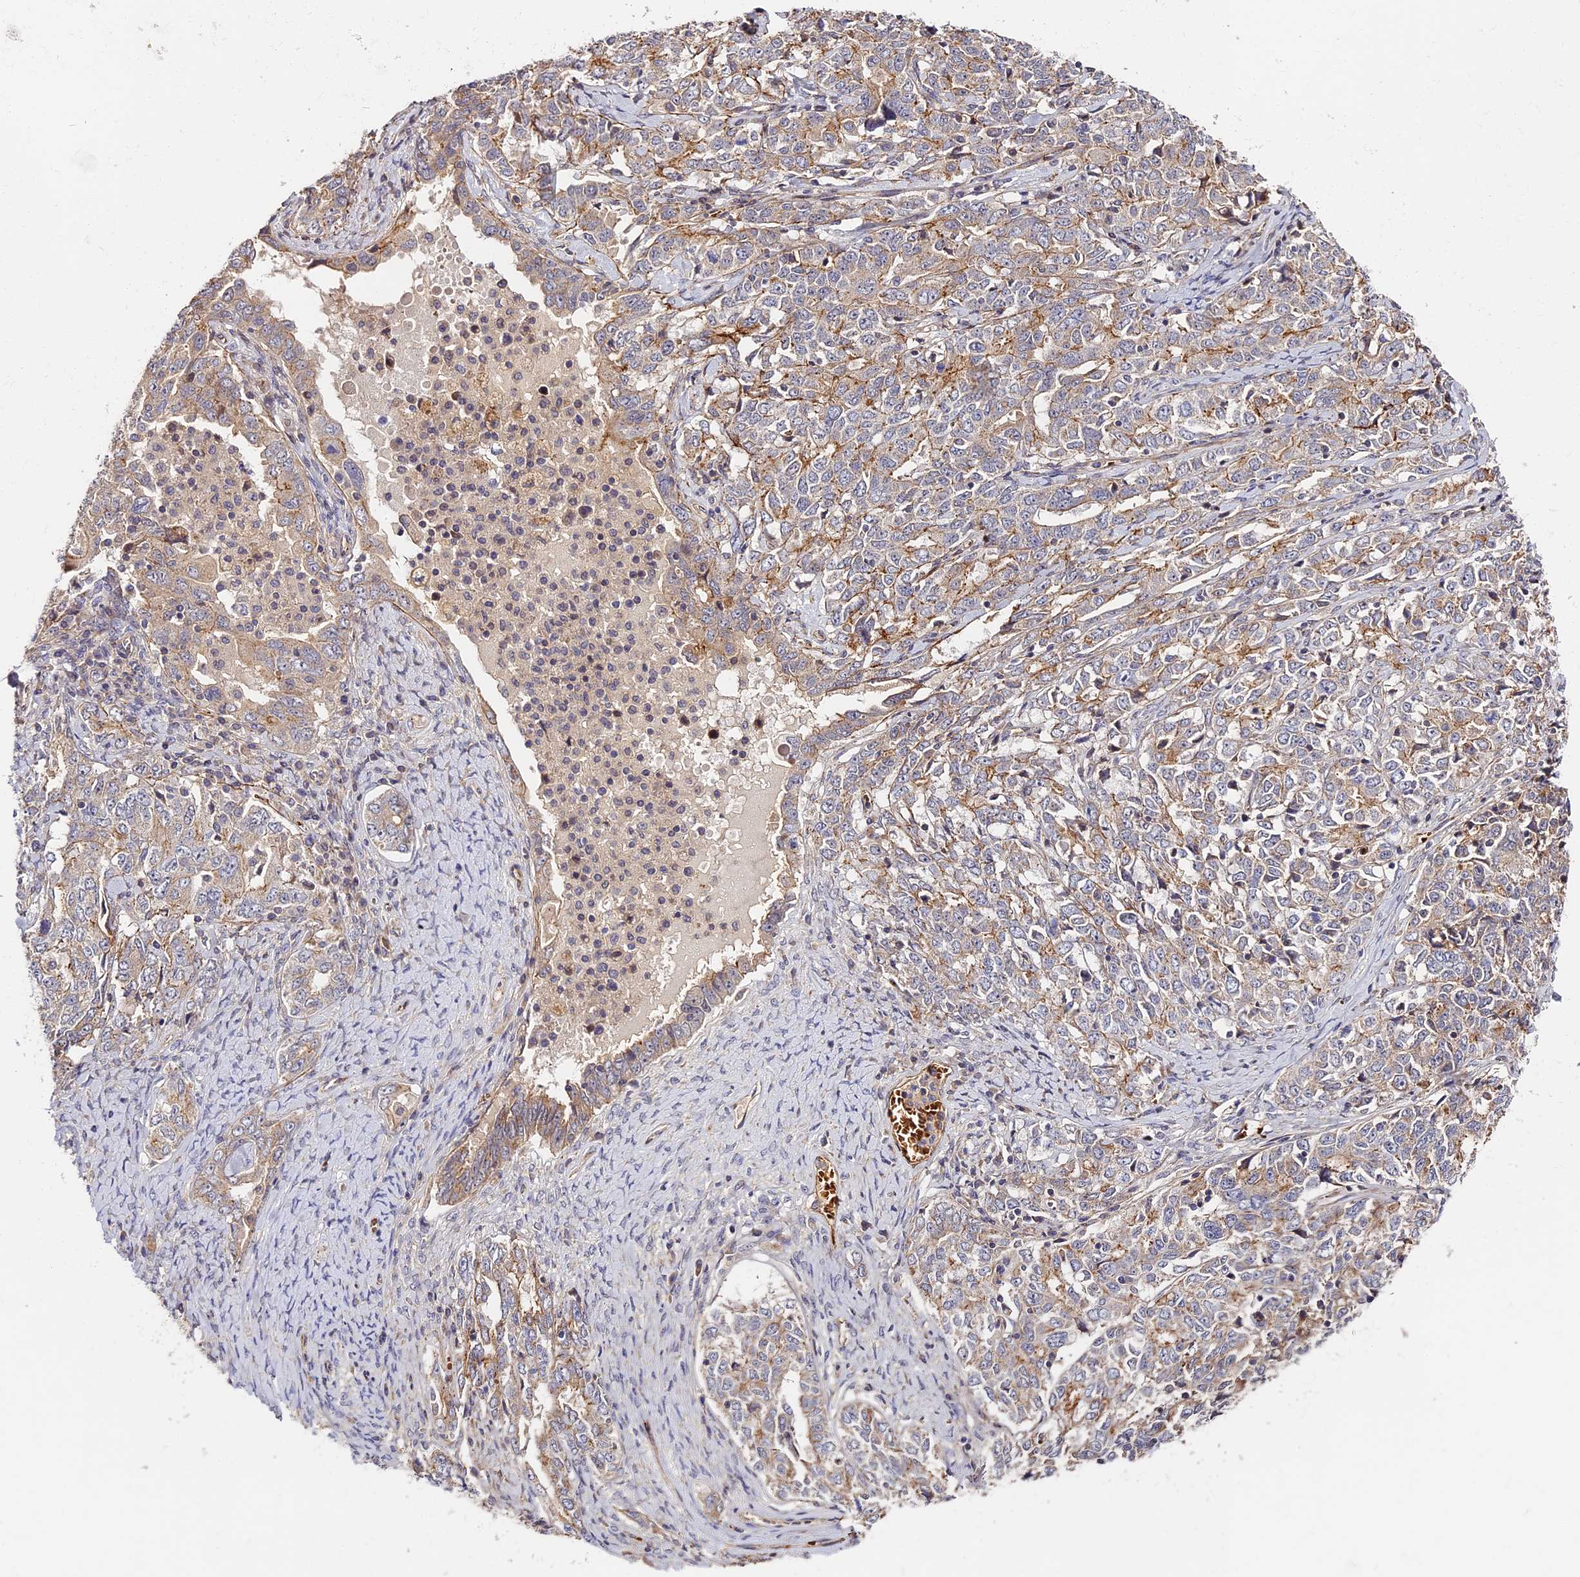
{"staining": {"intensity": "weak", "quantity": "25%-75%", "location": "cytoplasmic/membranous"}, "tissue": "ovarian cancer", "cell_type": "Tumor cells", "image_type": "cancer", "snomed": [{"axis": "morphology", "description": "Carcinoma, endometroid"}, {"axis": "topography", "description": "Ovary"}], "caption": "Immunohistochemical staining of human ovarian cancer exhibits weak cytoplasmic/membranous protein staining in about 25%-75% of tumor cells. The staining is performed using DAB (3,3'-diaminobenzidine) brown chromogen to label protein expression. The nuclei are counter-stained blue using hematoxylin.", "gene": "MISP3", "patient": {"sex": "female", "age": 62}}